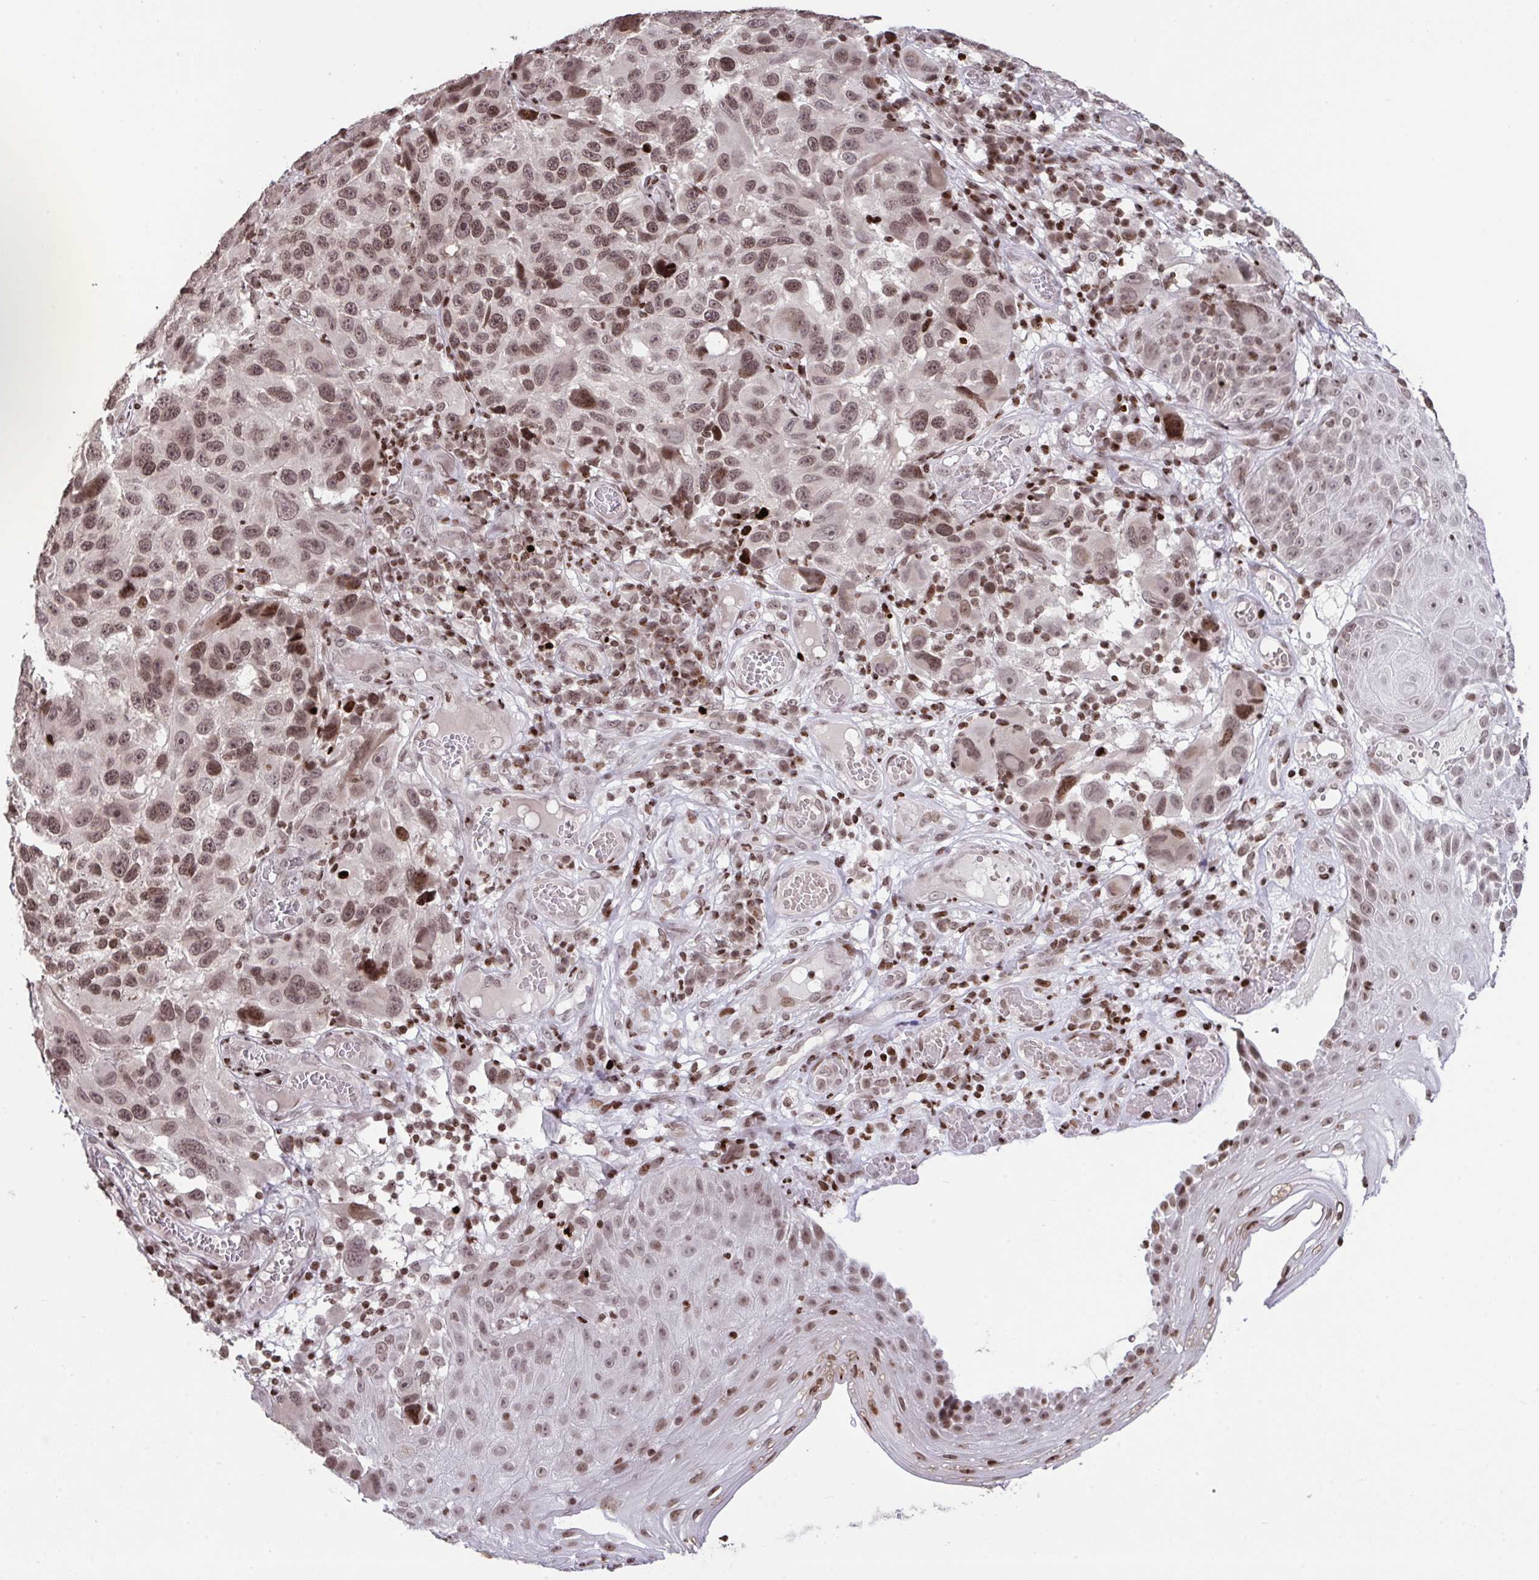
{"staining": {"intensity": "moderate", "quantity": ">75%", "location": "nuclear"}, "tissue": "melanoma", "cell_type": "Tumor cells", "image_type": "cancer", "snomed": [{"axis": "morphology", "description": "Malignant melanoma, NOS"}, {"axis": "topography", "description": "Skin"}], "caption": "Melanoma tissue displays moderate nuclear expression in approximately >75% of tumor cells, visualized by immunohistochemistry.", "gene": "NIP7", "patient": {"sex": "male", "age": 53}}